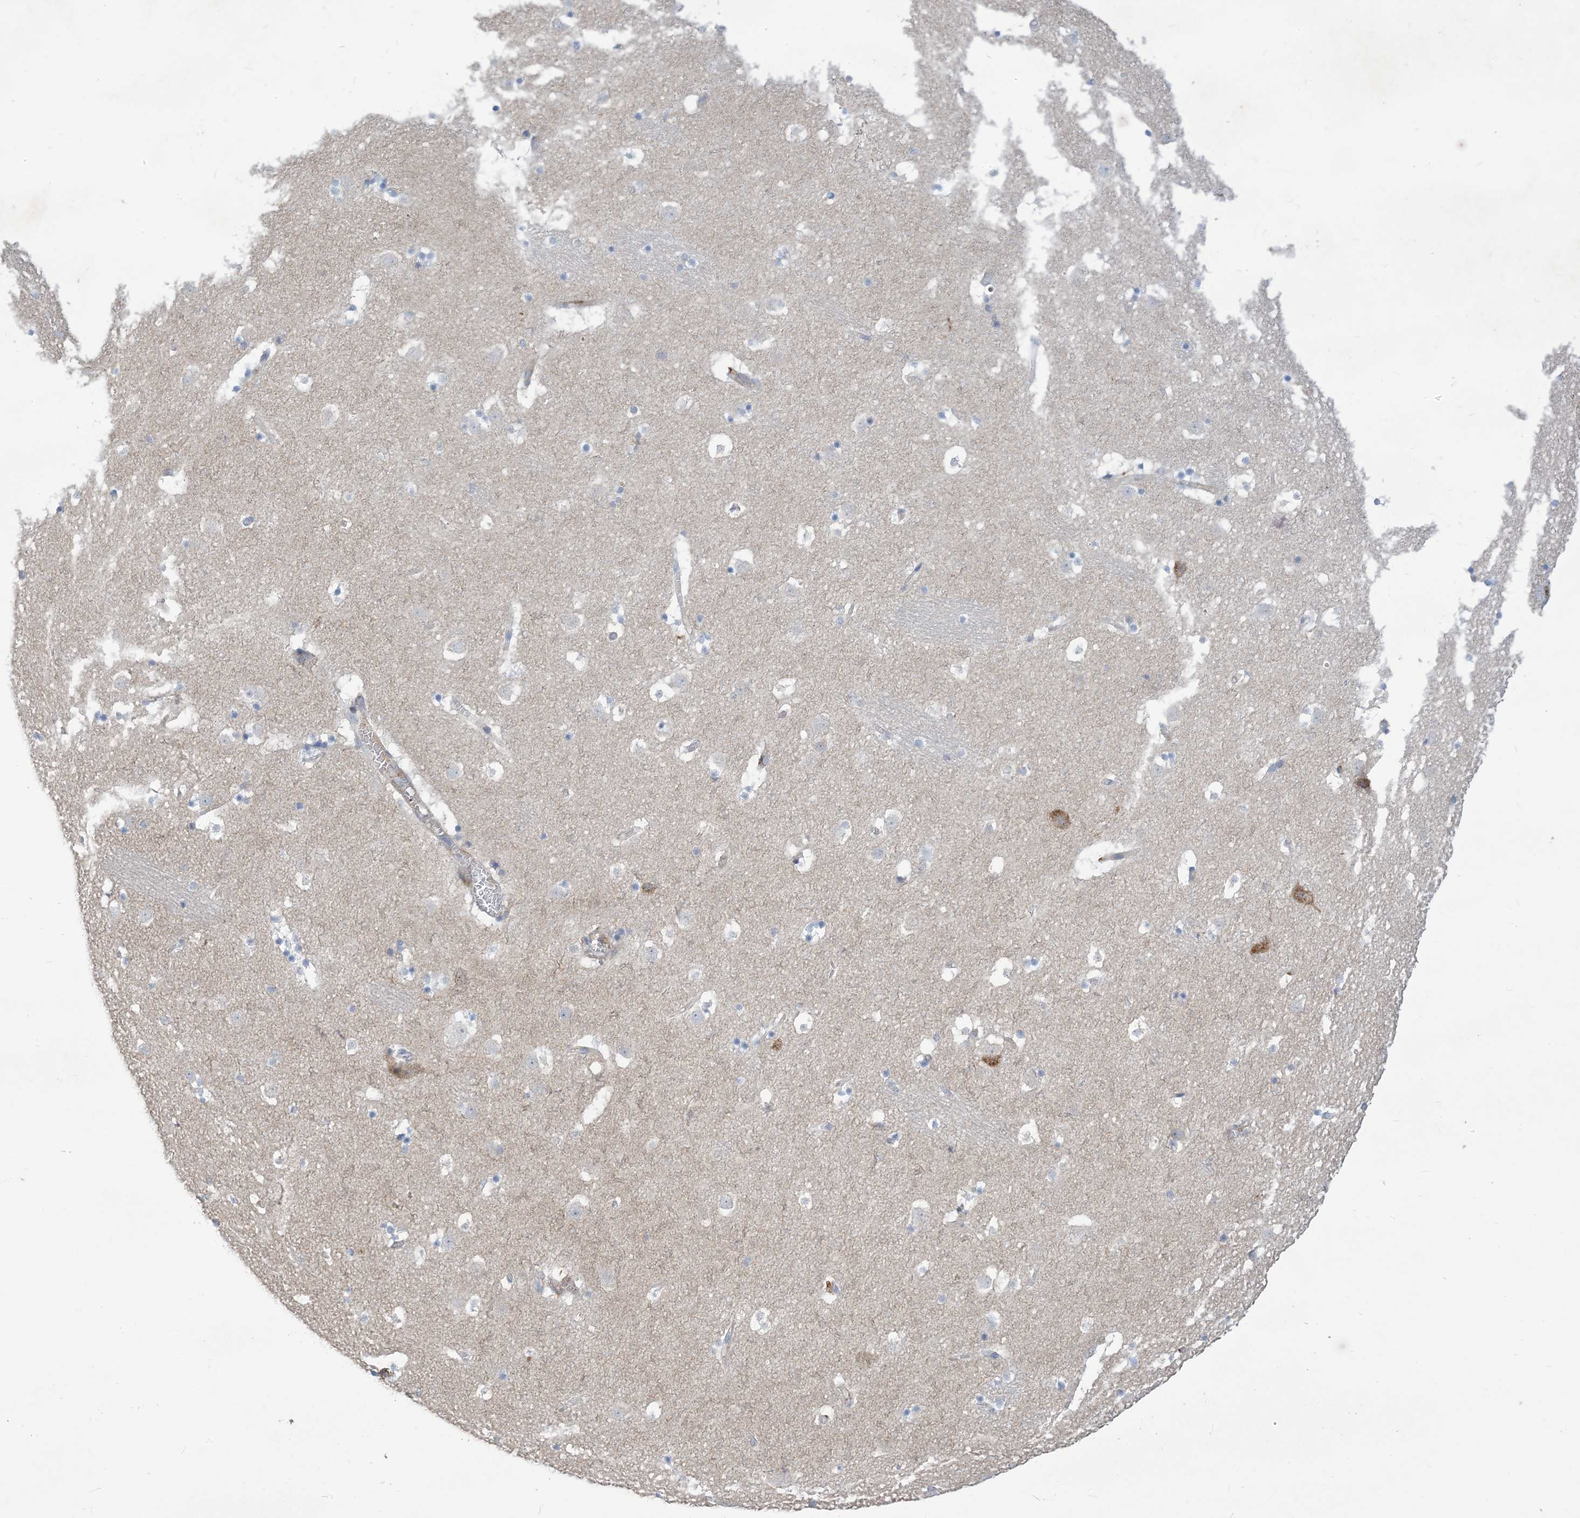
{"staining": {"intensity": "negative", "quantity": "none", "location": "none"}, "tissue": "caudate", "cell_type": "Glial cells", "image_type": "normal", "snomed": [{"axis": "morphology", "description": "Normal tissue, NOS"}, {"axis": "topography", "description": "Lateral ventricle wall"}], "caption": "Immunohistochemistry photomicrograph of normal caudate: human caudate stained with DAB exhibits no significant protein staining in glial cells.", "gene": "PEAR1", "patient": {"sex": "male", "age": 45}}